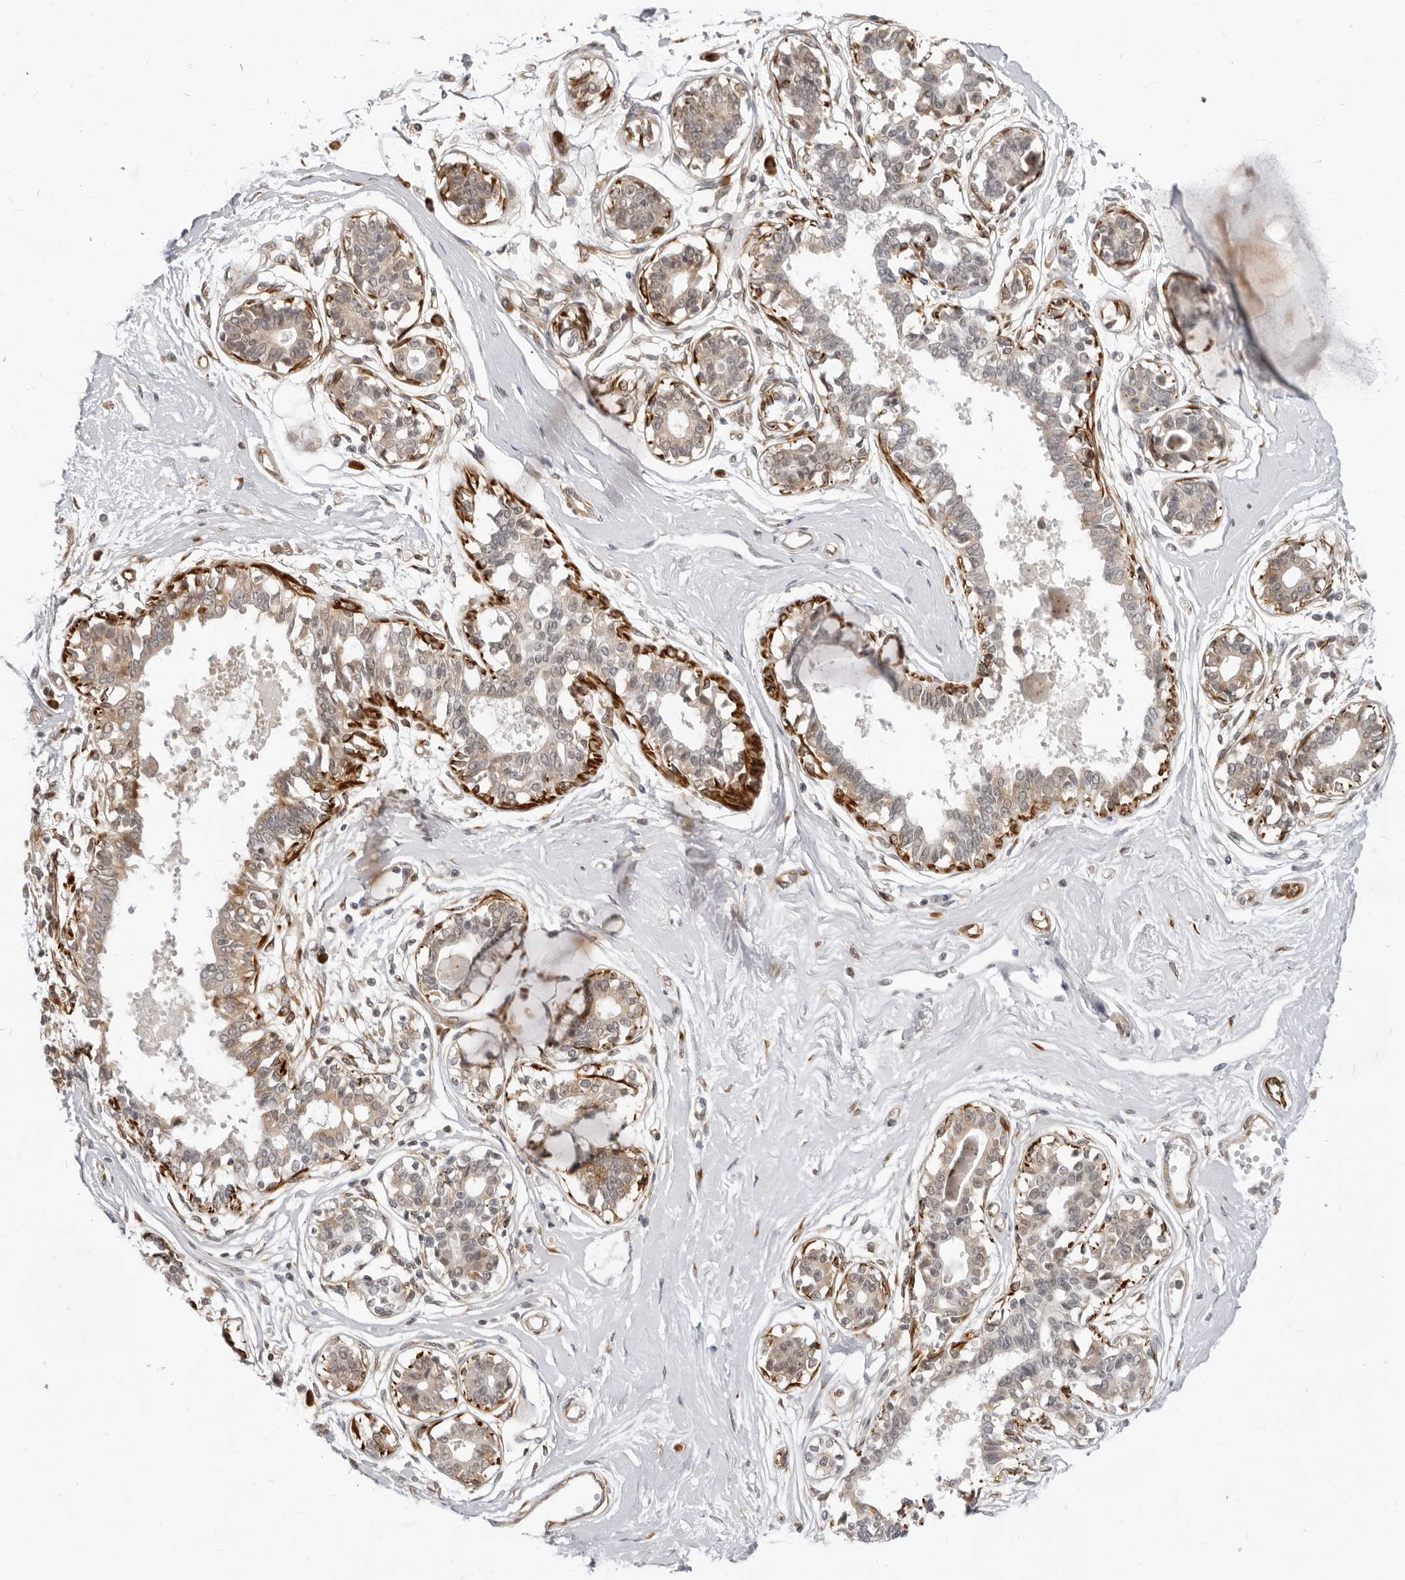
{"staining": {"intensity": "negative", "quantity": "none", "location": "none"}, "tissue": "breast", "cell_type": "Adipocytes", "image_type": "normal", "snomed": [{"axis": "morphology", "description": "Normal tissue, NOS"}, {"axis": "topography", "description": "Breast"}], "caption": "This is an immunohistochemistry (IHC) image of normal breast. There is no expression in adipocytes.", "gene": "SRGAP2", "patient": {"sex": "female", "age": 45}}